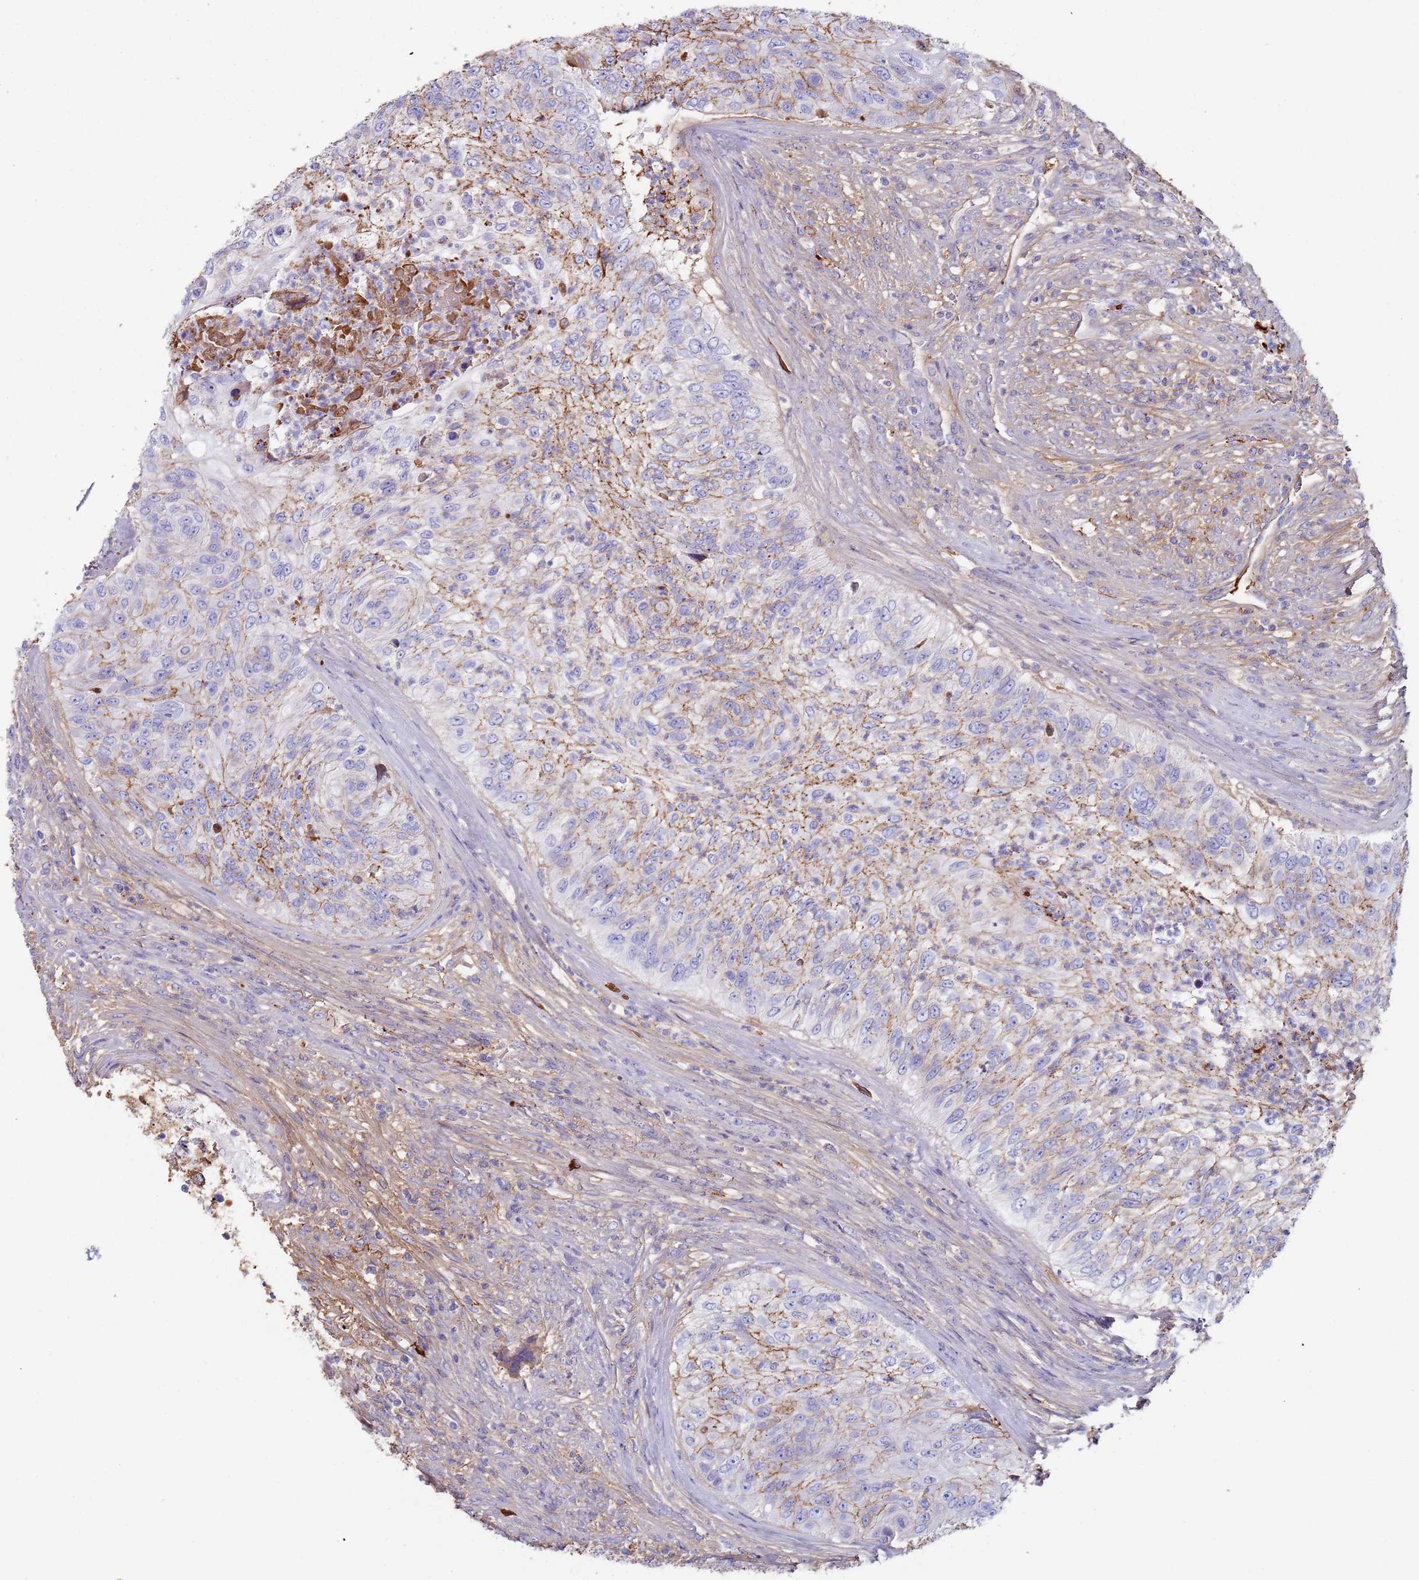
{"staining": {"intensity": "moderate", "quantity": "<25%", "location": "cytoplasmic/membranous"}, "tissue": "urothelial cancer", "cell_type": "Tumor cells", "image_type": "cancer", "snomed": [{"axis": "morphology", "description": "Urothelial carcinoma, High grade"}, {"axis": "topography", "description": "Urinary bladder"}], "caption": "Tumor cells demonstrate low levels of moderate cytoplasmic/membranous positivity in about <25% of cells in human high-grade urothelial carcinoma.", "gene": "CYSLTR2", "patient": {"sex": "female", "age": 60}}